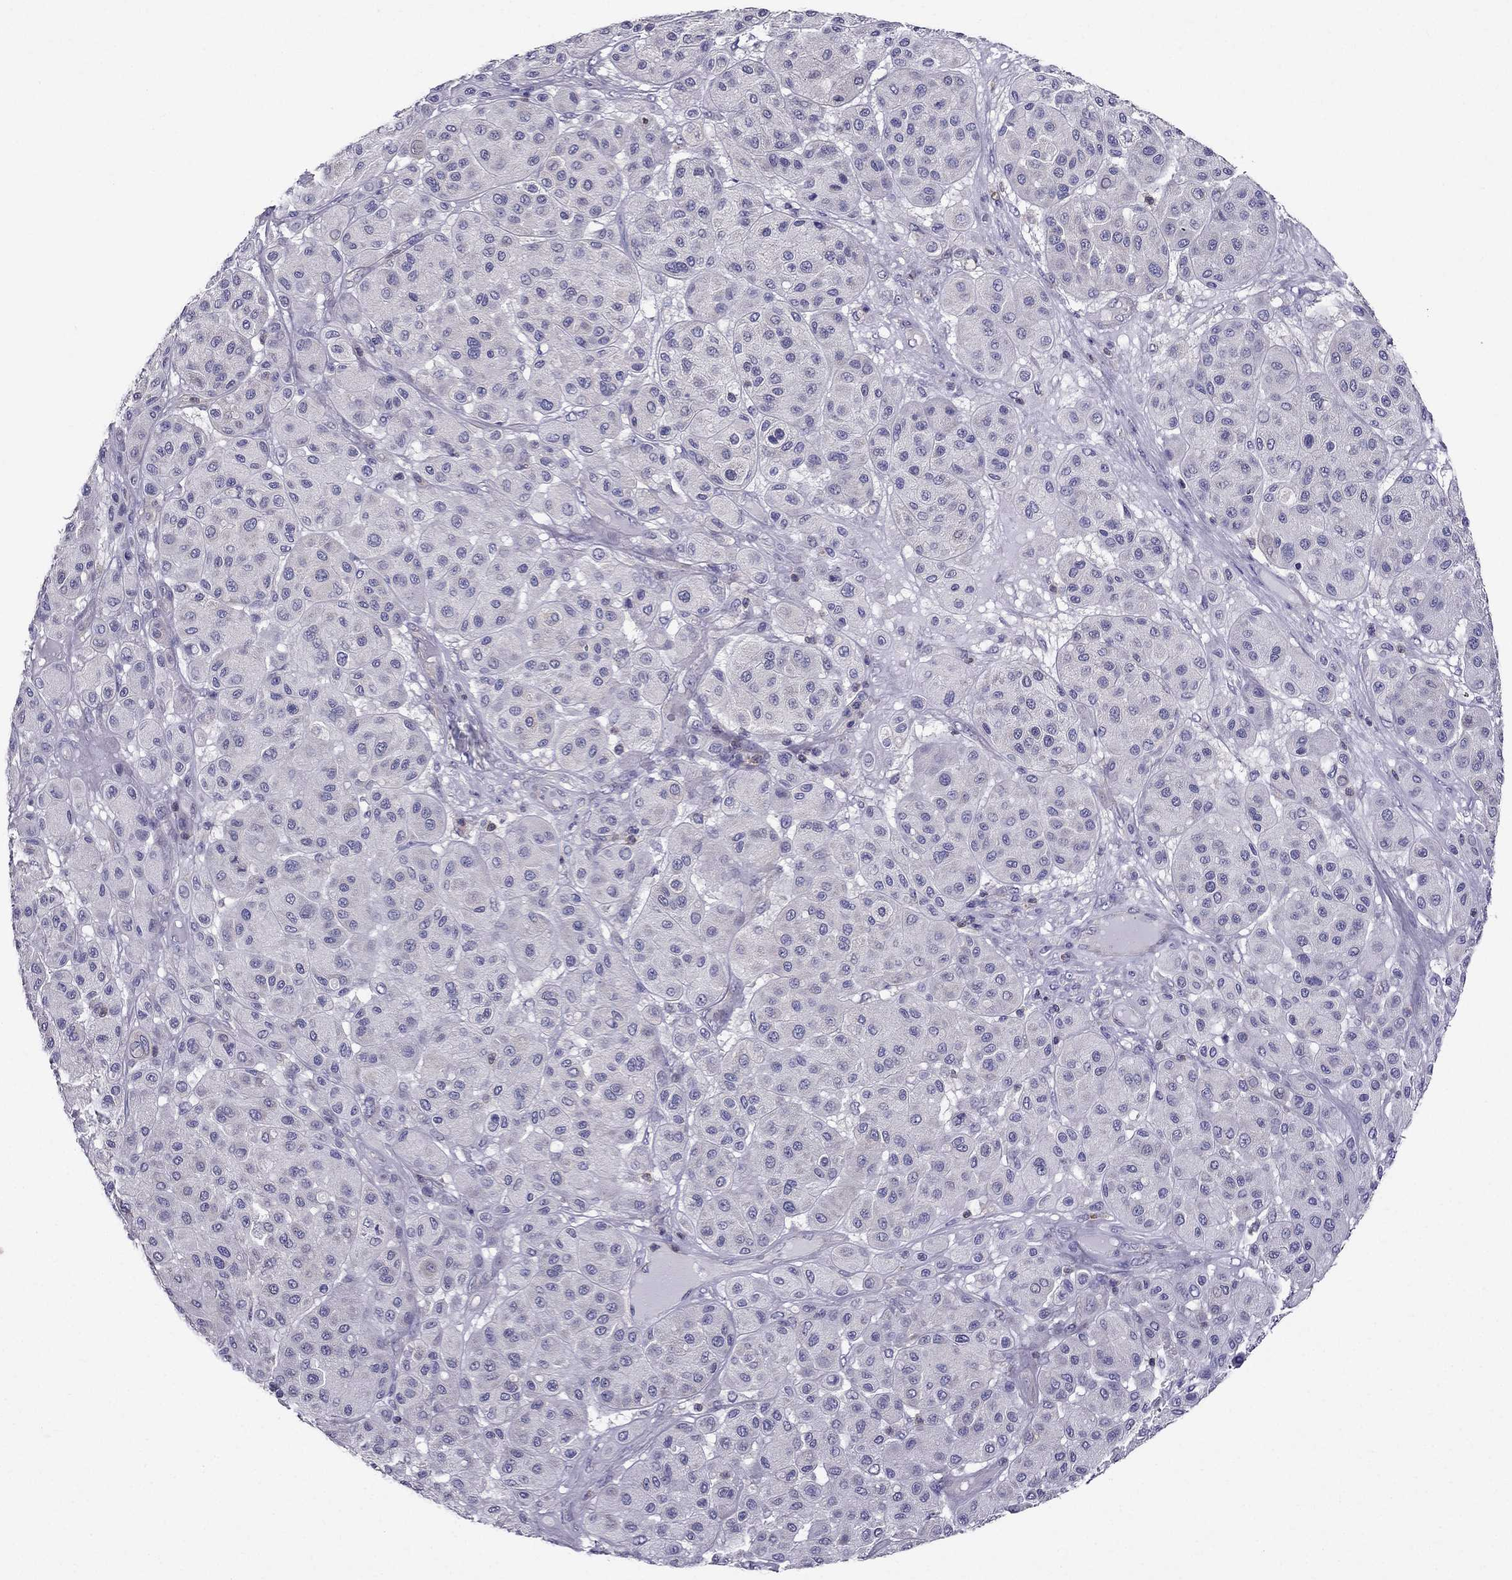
{"staining": {"intensity": "negative", "quantity": "none", "location": "none"}, "tissue": "melanoma", "cell_type": "Tumor cells", "image_type": "cancer", "snomed": [{"axis": "morphology", "description": "Malignant melanoma, Metastatic site"}, {"axis": "topography", "description": "Smooth muscle"}], "caption": "DAB immunohistochemical staining of human melanoma shows no significant staining in tumor cells.", "gene": "AAK1", "patient": {"sex": "male", "age": 41}}